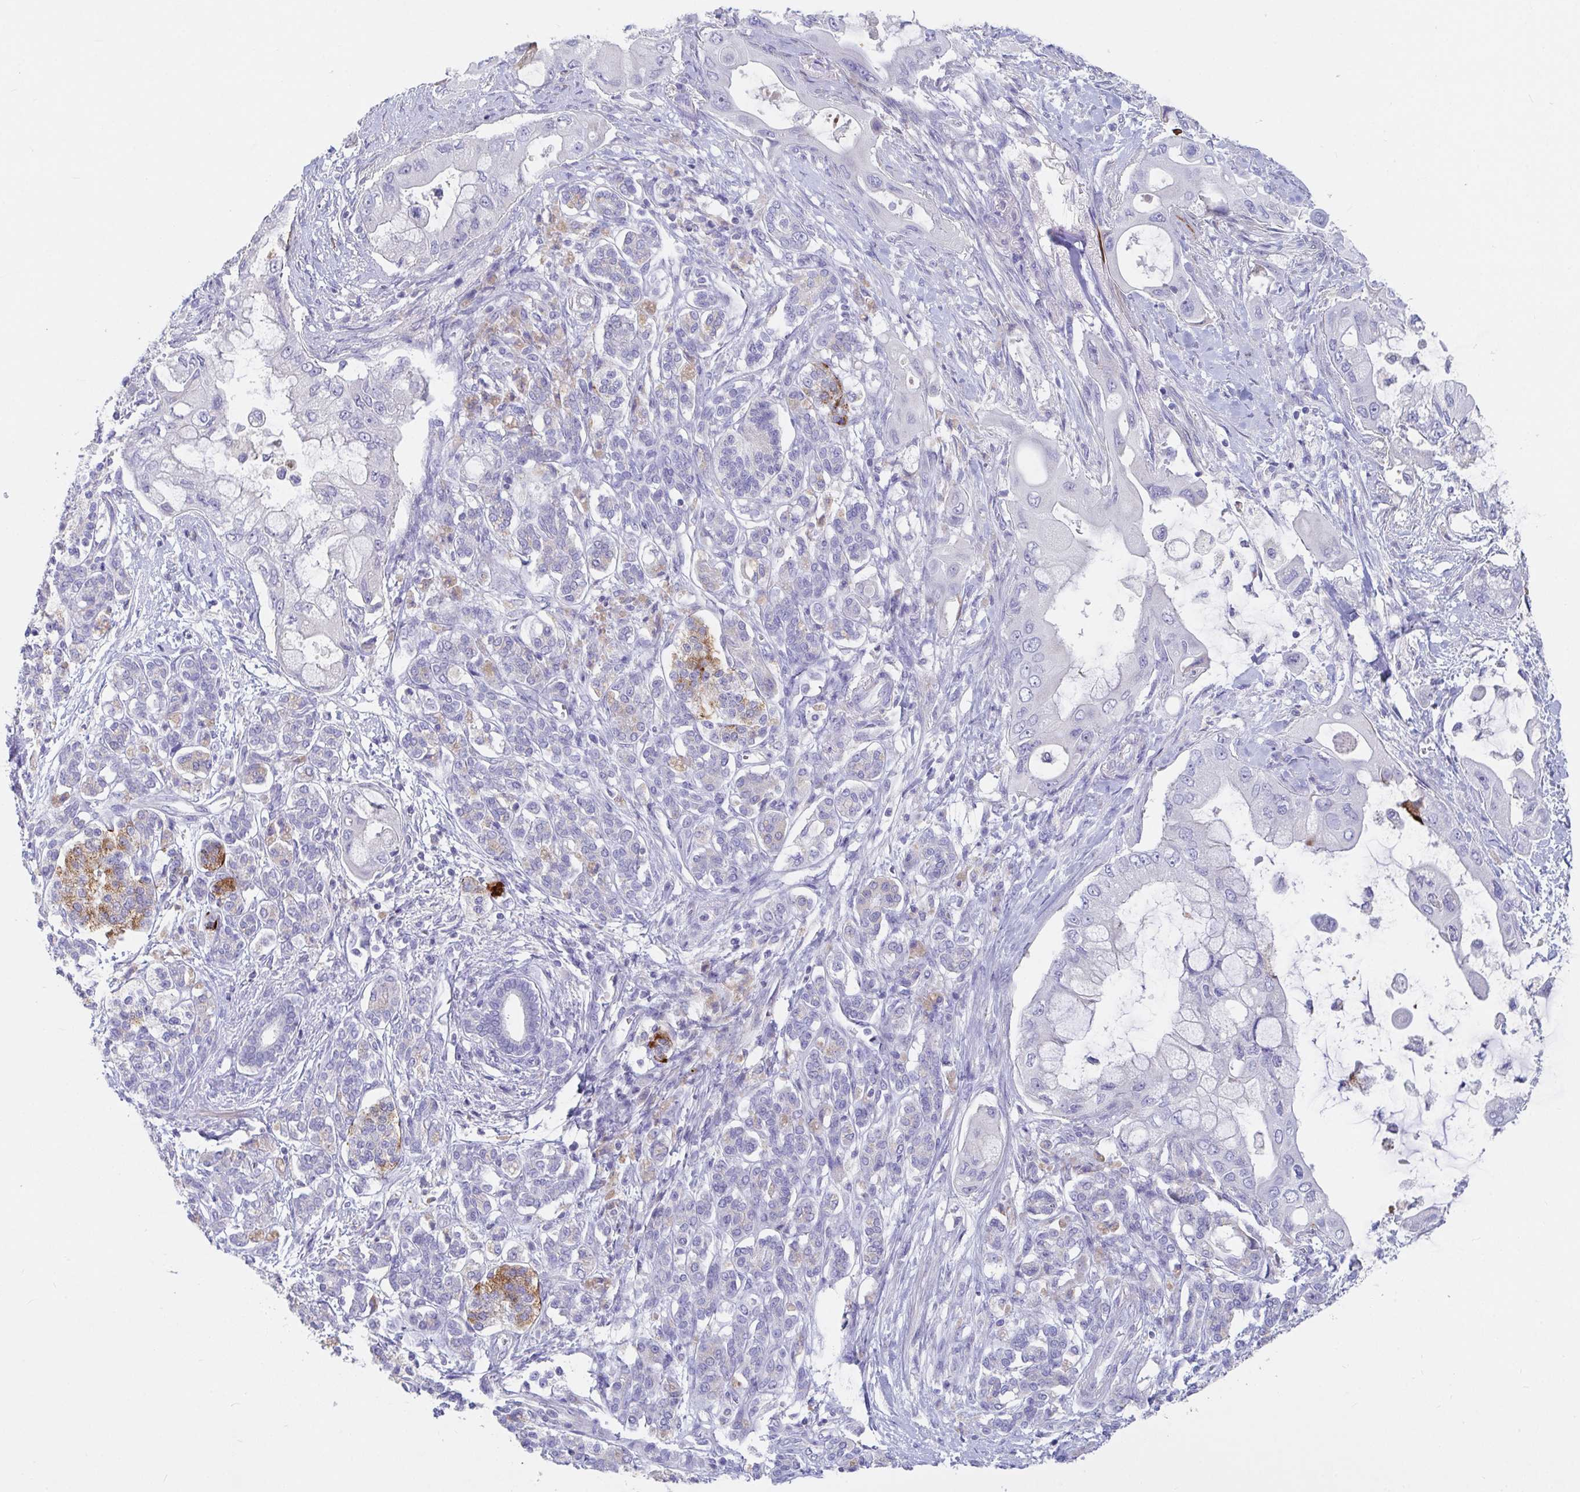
{"staining": {"intensity": "negative", "quantity": "none", "location": "none"}, "tissue": "pancreatic cancer", "cell_type": "Tumor cells", "image_type": "cancer", "snomed": [{"axis": "morphology", "description": "Adenocarcinoma, NOS"}, {"axis": "topography", "description": "Pancreas"}], "caption": "DAB immunohistochemical staining of human pancreatic cancer displays no significant staining in tumor cells.", "gene": "ZNF561", "patient": {"sex": "male", "age": 57}}